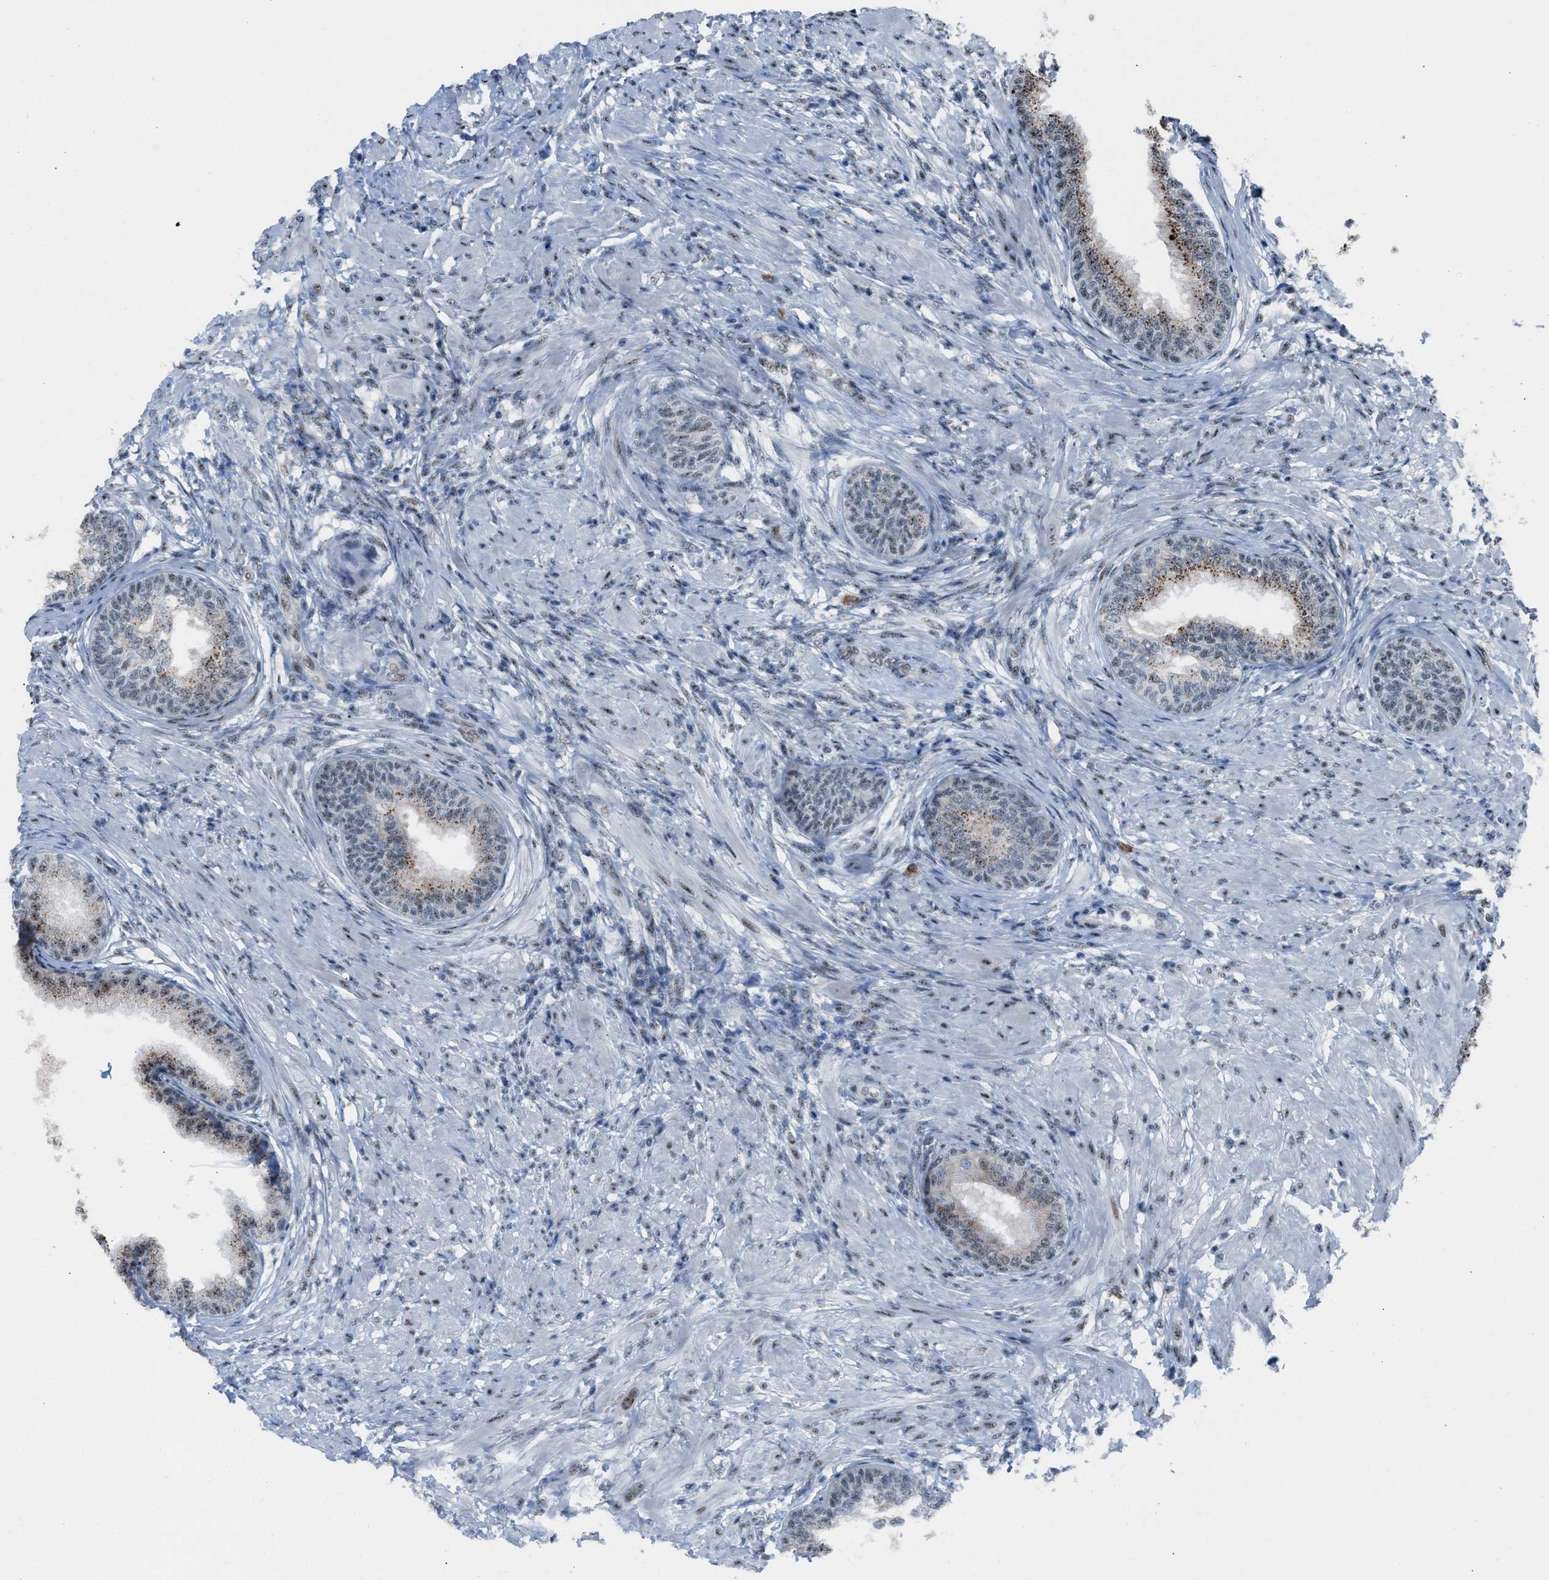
{"staining": {"intensity": "moderate", "quantity": "25%-75%", "location": "cytoplasmic/membranous,nuclear"}, "tissue": "prostate", "cell_type": "Glandular cells", "image_type": "normal", "snomed": [{"axis": "morphology", "description": "Normal tissue, NOS"}, {"axis": "topography", "description": "Prostate"}], "caption": "Immunohistochemistry (IHC) photomicrograph of unremarkable prostate: human prostate stained using IHC reveals medium levels of moderate protein expression localized specifically in the cytoplasmic/membranous,nuclear of glandular cells, appearing as a cytoplasmic/membranous,nuclear brown color.", "gene": "CENPP", "patient": {"sex": "male", "age": 76}}